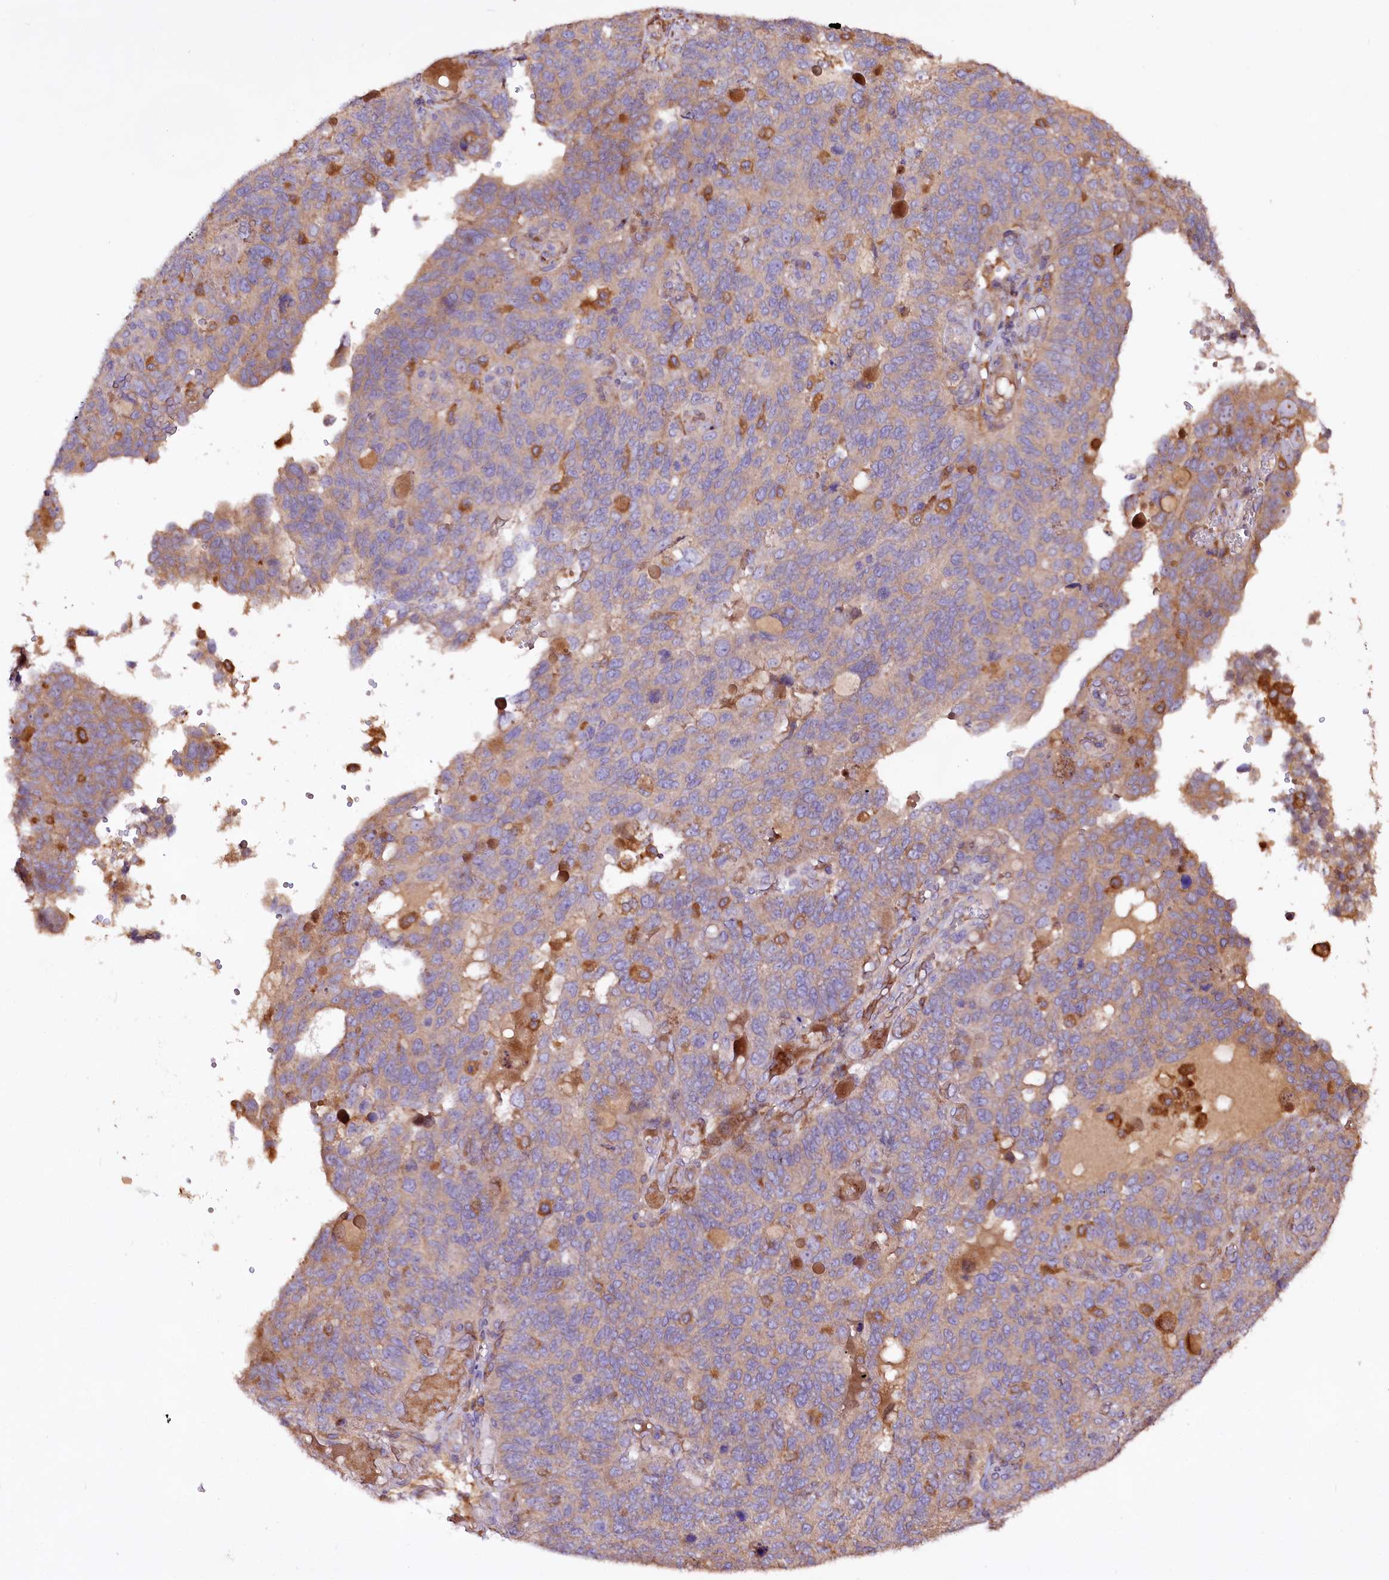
{"staining": {"intensity": "moderate", "quantity": "<25%", "location": "cytoplasmic/membranous"}, "tissue": "endometrial cancer", "cell_type": "Tumor cells", "image_type": "cancer", "snomed": [{"axis": "morphology", "description": "Adenocarcinoma, NOS"}, {"axis": "topography", "description": "Endometrium"}], "caption": "Moderate cytoplasmic/membranous protein positivity is identified in about <25% of tumor cells in endometrial cancer.", "gene": "DMXL2", "patient": {"sex": "female", "age": 66}}